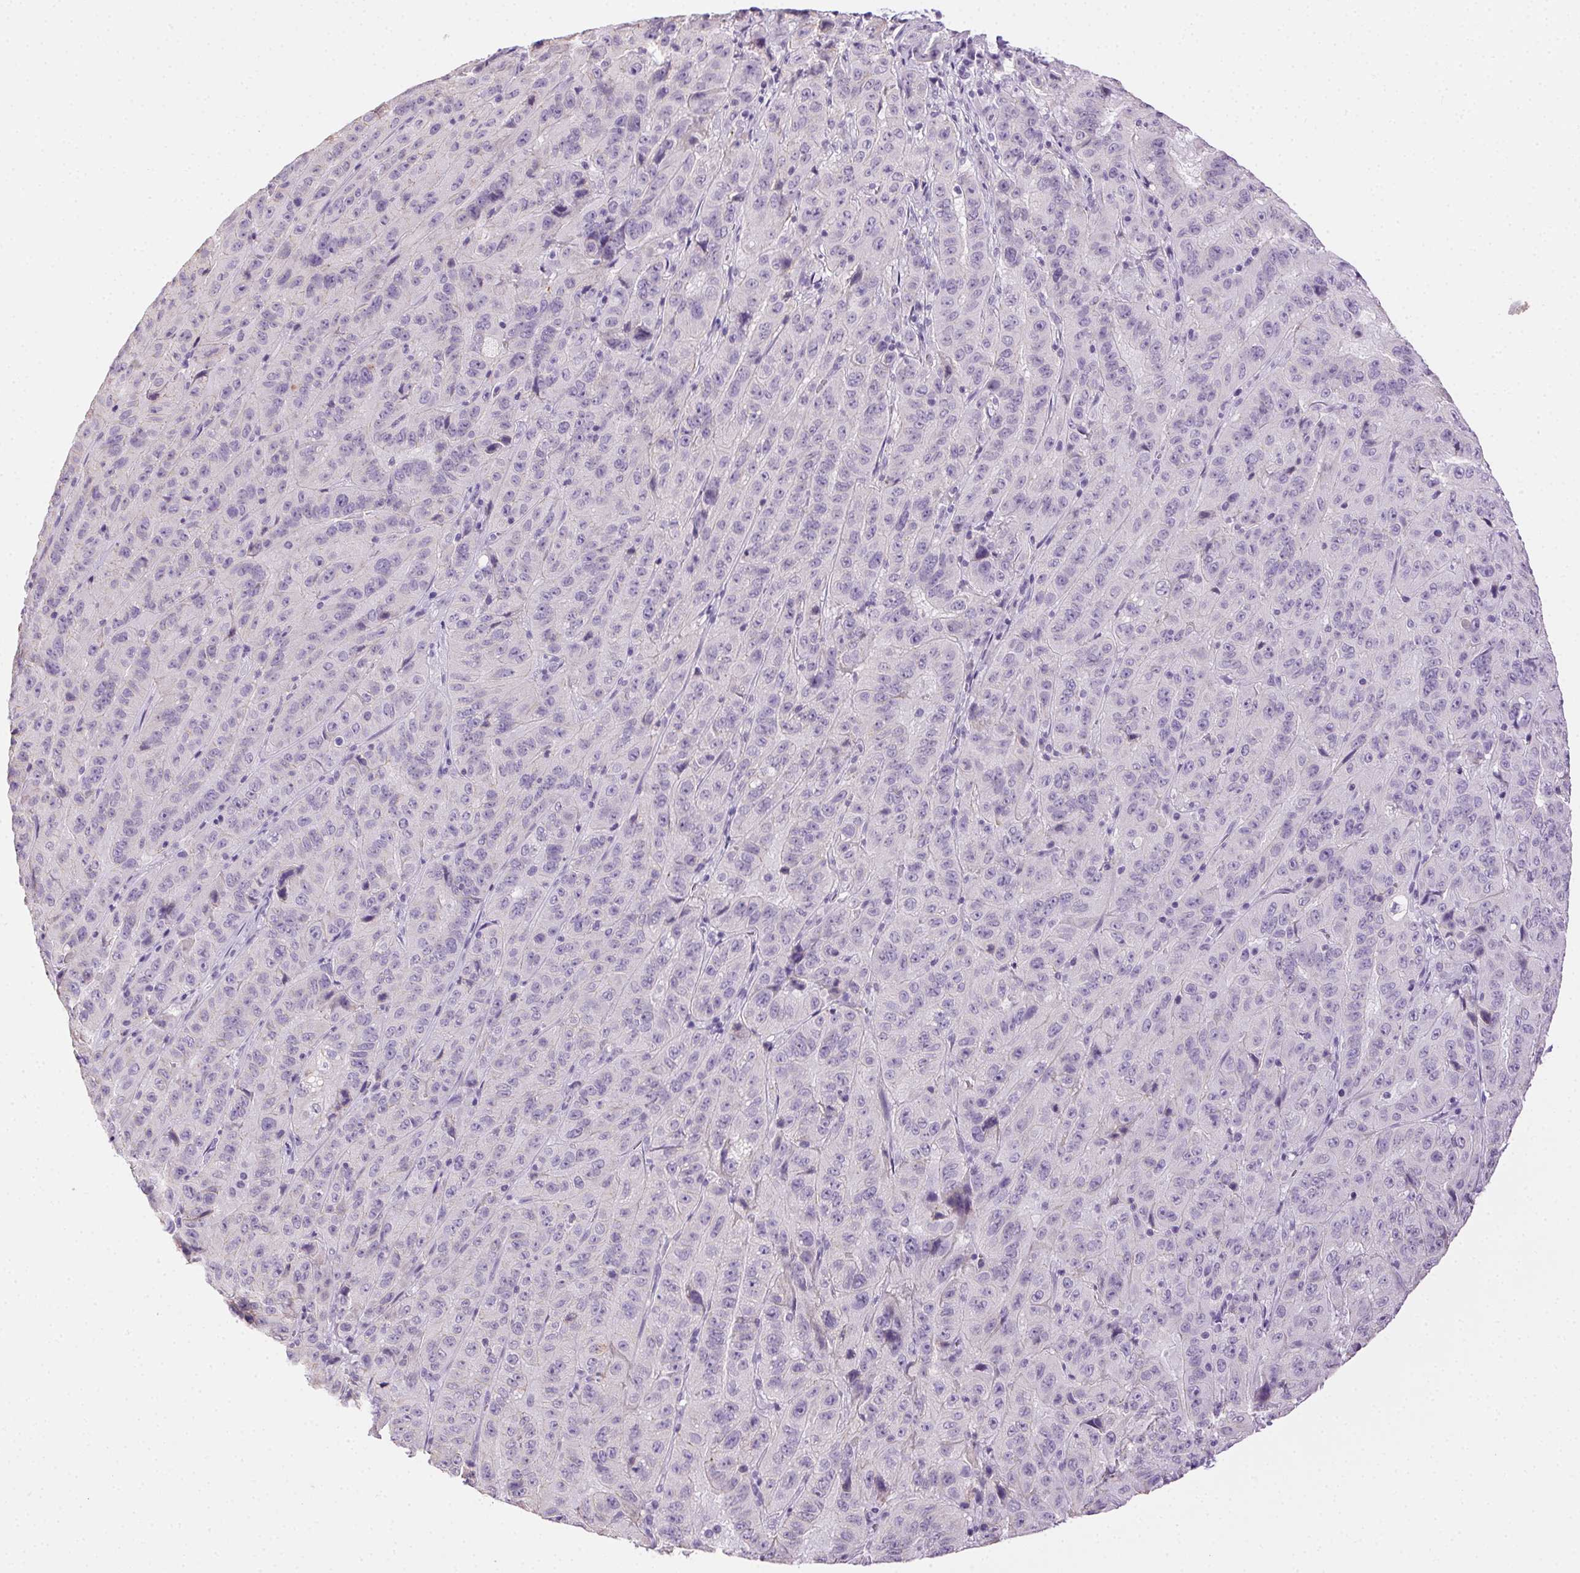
{"staining": {"intensity": "negative", "quantity": "none", "location": "none"}, "tissue": "pancreatic cancer", "cell_type": "Tumor cells", "image_type": "cancer", "snomed": [{"axis": "morphology", "description": "Adenocarcinoma, NOS"}, {"axis": "topography", "description": "Pancreas"}], "caption": "Tumor cells are negative for brown protein staining in pancreatic cancer.", "gene": "CLDN10", "patient": {"sex": "male", "age": 63}}